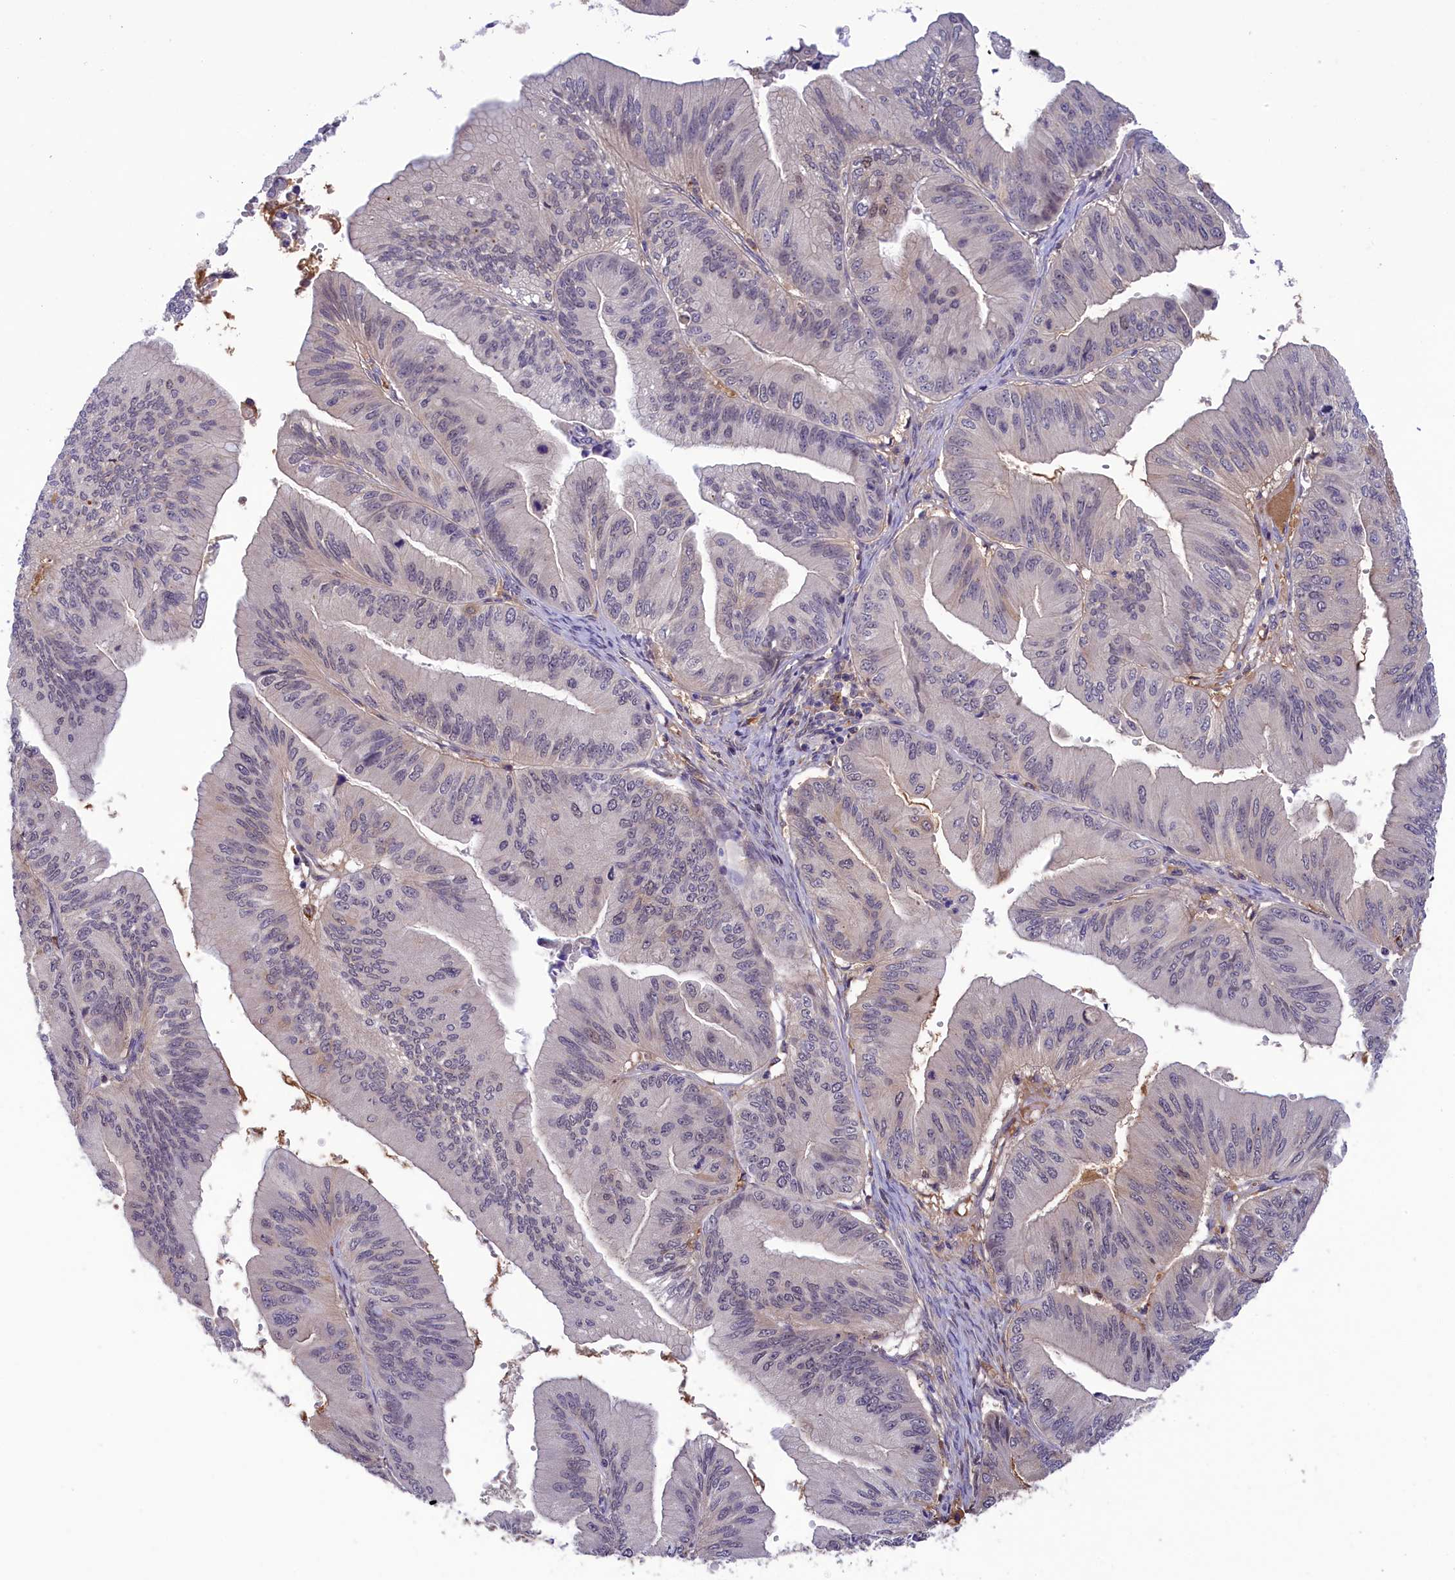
{"staining": {"intensity": "negative", "quantity": "none", "location": "none"}, "tissue": "ovarian cancer", "cell_type": "Tumor cells", "image_type": "cancer", "snomed": [{"axis": "morphology", "description": "Cystadenocarcinoma, mucinous, NOS"}, {"axis": "topography", "description": "Ovary"}], "caption": "The histopathology image demonstrates no significant positivity in tumor cells of mucinous cystadenocarcinoma (ovarian).", "gene": "STYX", "patient": {"sex": "female", "age": 61}}